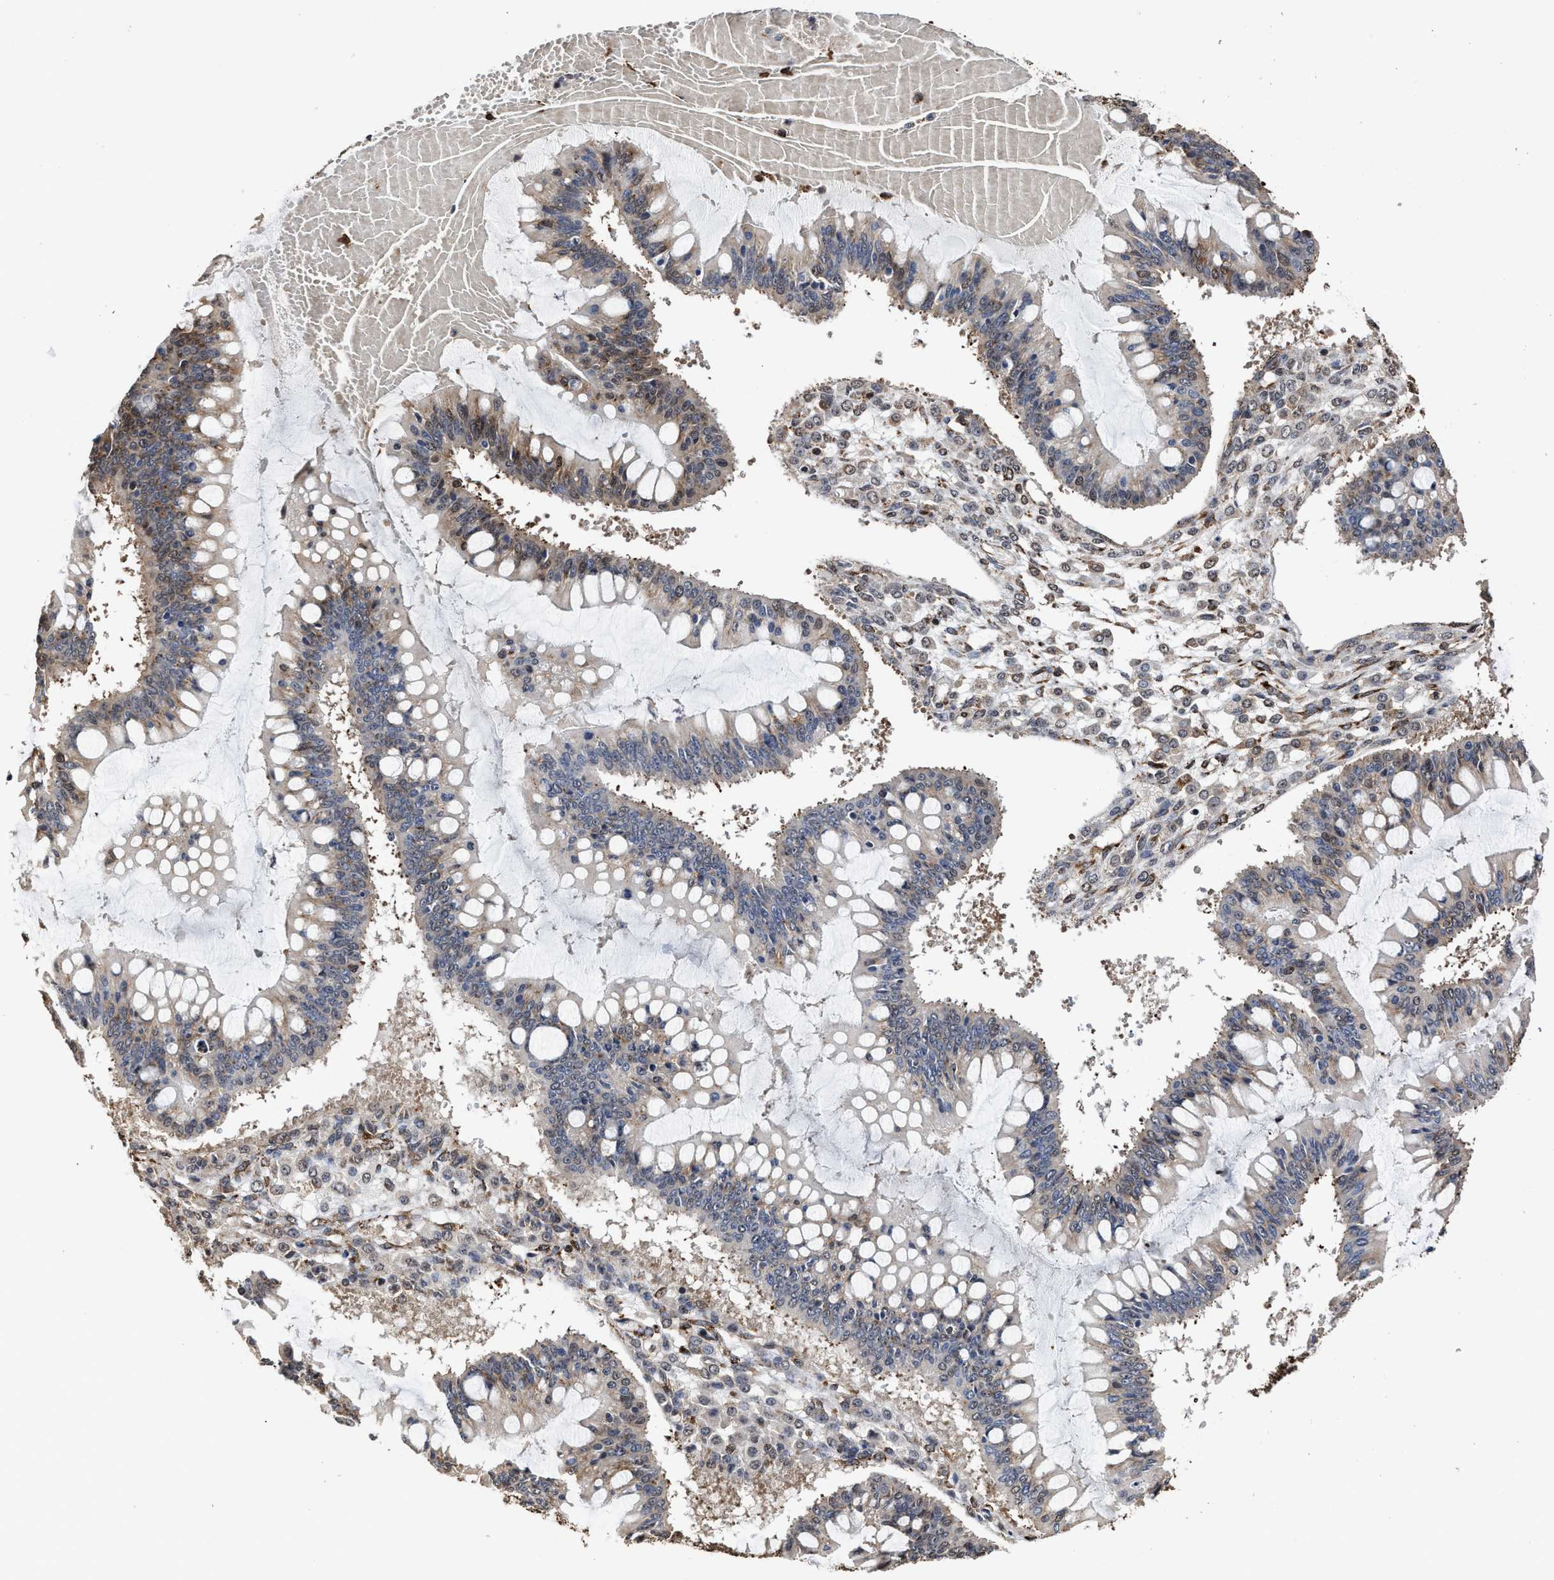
{"staining": {"intensity": "moderate", "quantity": "<25%", "location": "cytoplasmic/membranous,nuclear"}, "tissue": "ovarian cancer", "cell_type": "Tumor cells", "image_type": "cancer", "snomed": [{"axis": "morphology", "description": "Cystadenocarcinoma, mucinous, NOS"}, {"axis": "topography", "description": "Ovary"}], "caption": "Protein staining displays moderate cytoplasmic/membranous and nuclear expression in about <25% of tumor cells in ovarian cancer.", "gene": "SEPTIN2", "patient": {"sex": "female", "age": 73}}